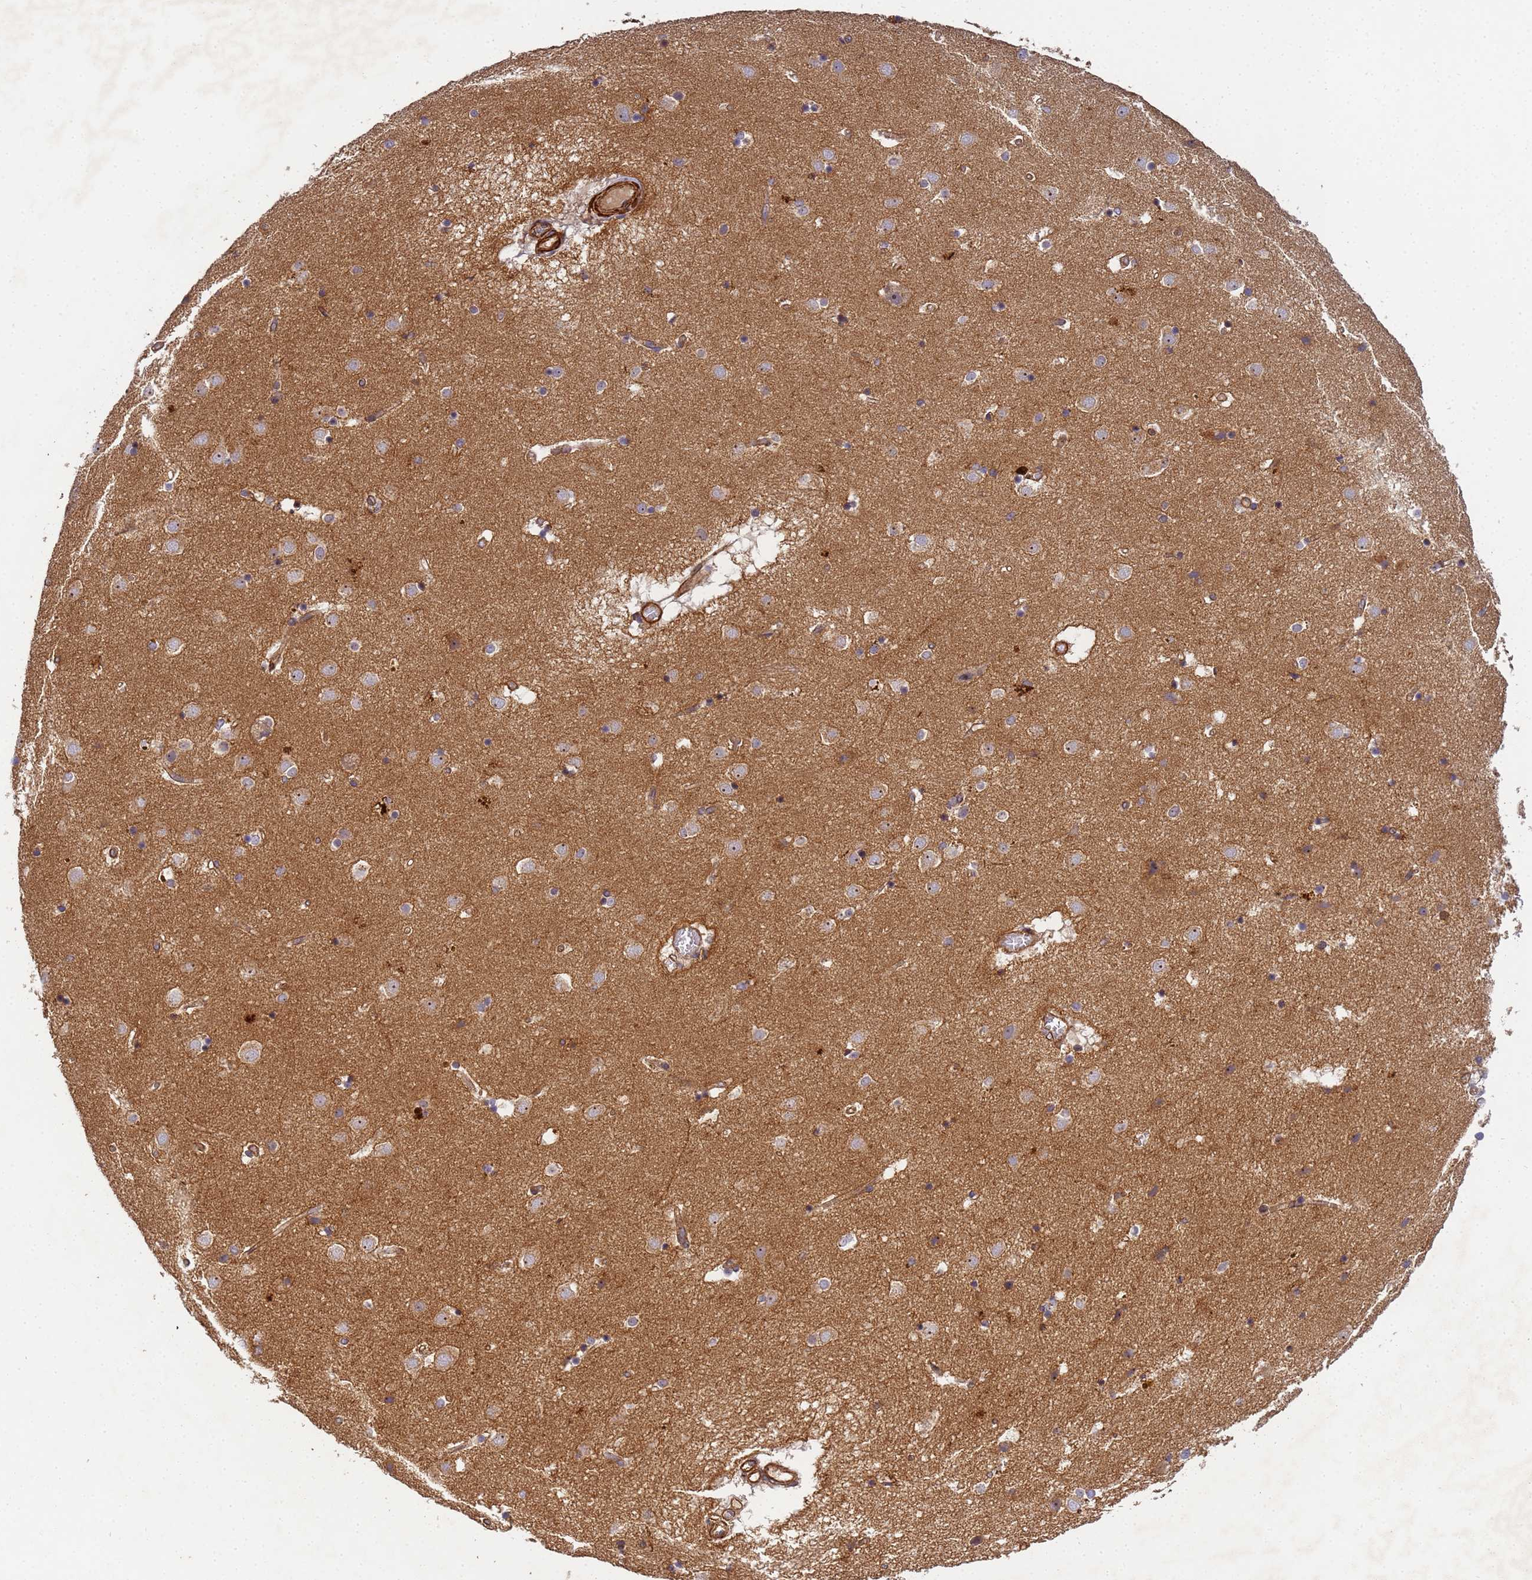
{"staining": {"intensity": "weak", "quantity": "<25%", "location": "cytoplasmic/membranous"}, "tissue": "caudate", "cell_type": "Glial cells", "image_type": "normal", "snomed": [{"axis": "morphology", "description": "Normal tissue, NOS"}, {"axis": "topography", "description": "Lateral ventricle wall"}], "caption": "A histopathology image of human caudate is negative for staining in glial cells. (Brightfield microscopy of DAB (3,3'-diaminobenzidine) immunohistochemistry at high magnification).", "gene": "RALGAPA2", "patient": {"sex": "male", "age": 70}}